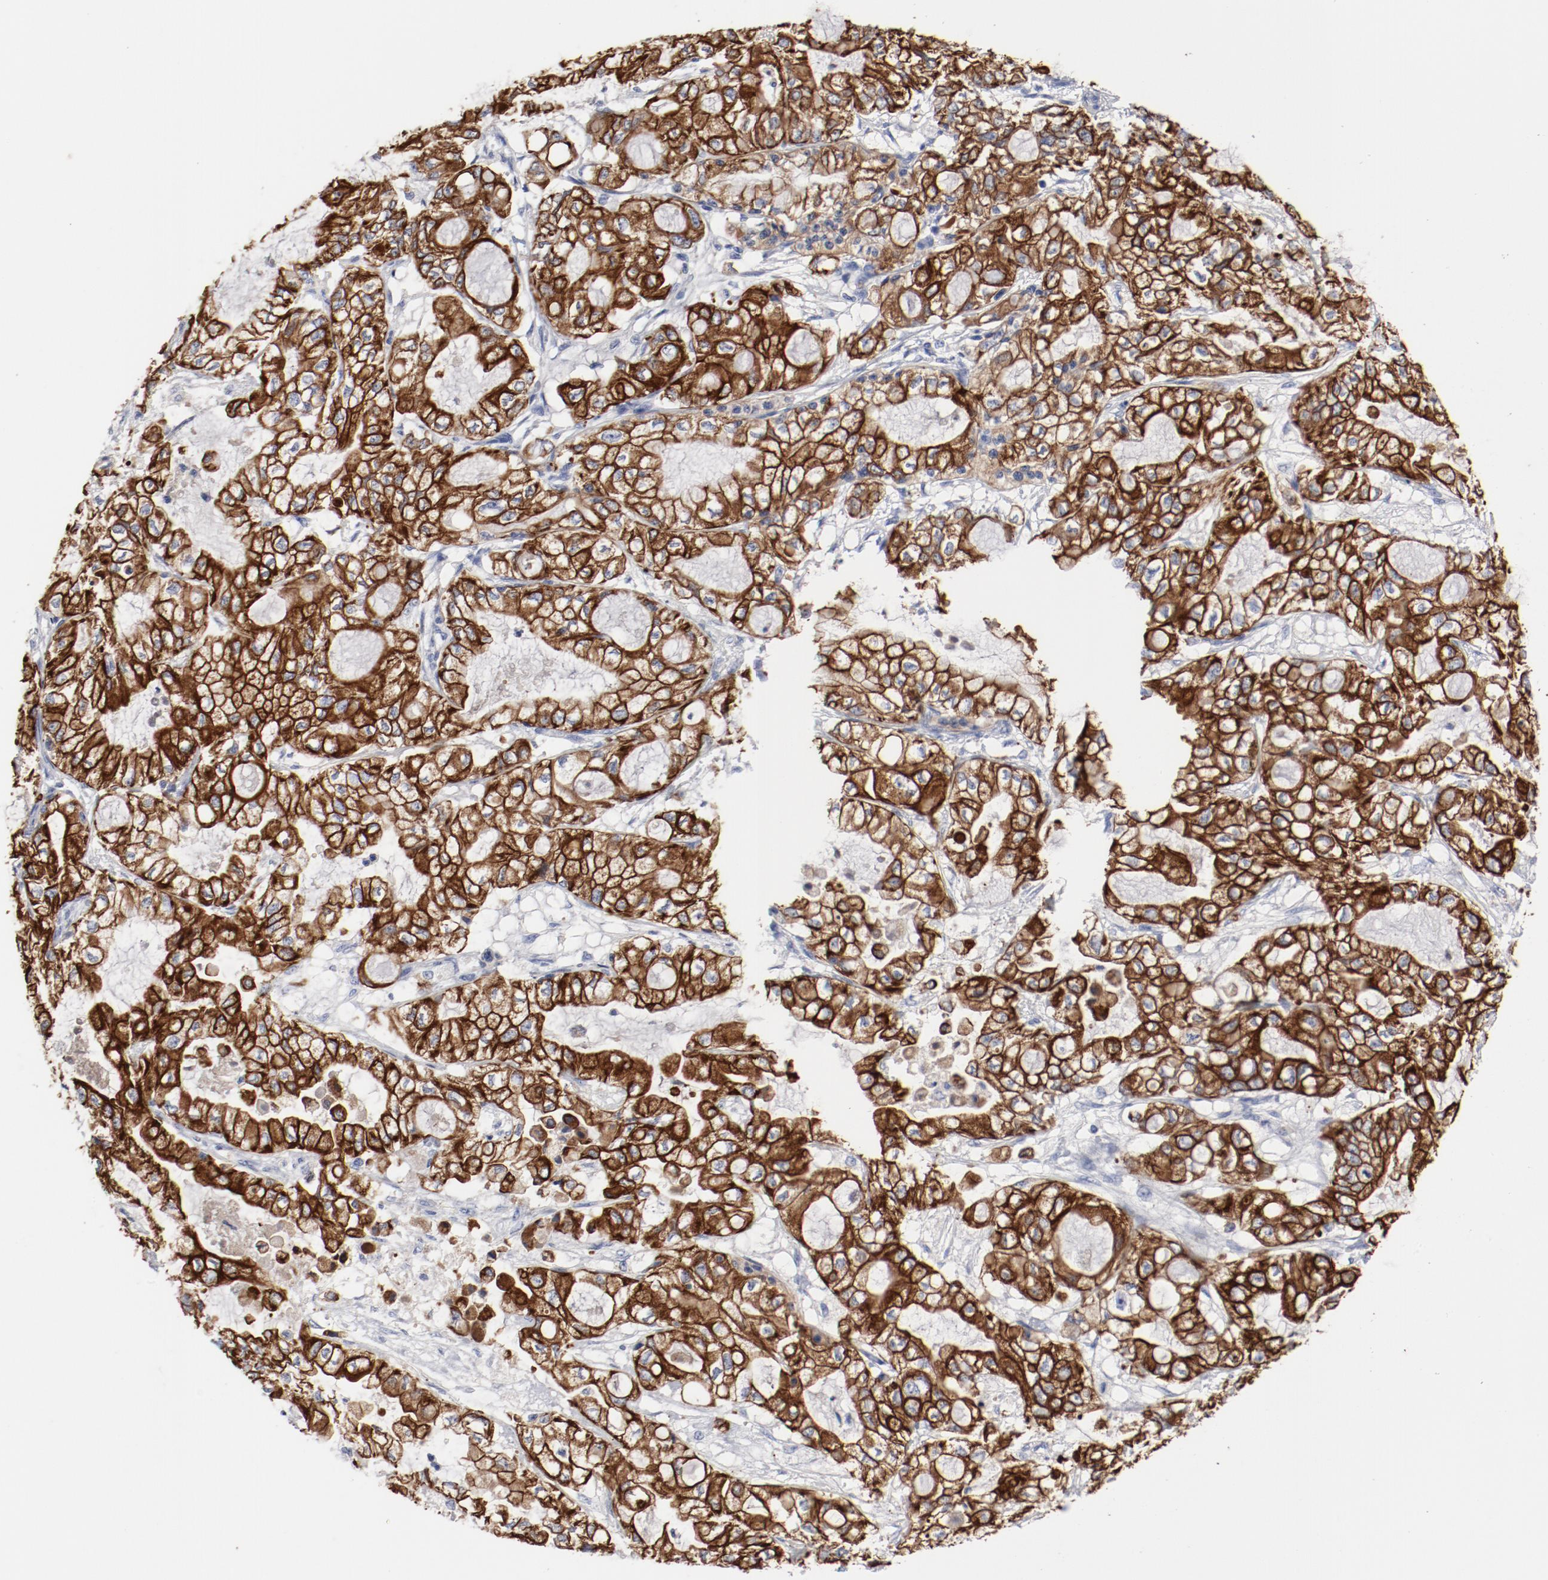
{"staining": {"intensity": "strong", "quantity": ">75%", "location": "cytoplasmic/membranous"}, "tissue": "pancreatic cancer", "cell_type": "Tumor cells", "image_type": "cancer", "snomed": [{"axis": "morphology", "description": "Adenocarcinoma, NOS"}, {"axis": "topography", "description": "Pancreas"}], "caption": "A histopathology image of pancreatic cancer stained for a protein reveals strong cytoplasmic/membranous brown staining in tumor cells.", "gene": "TSPAN6", "patient": {"sex": "male", "age": 79}}